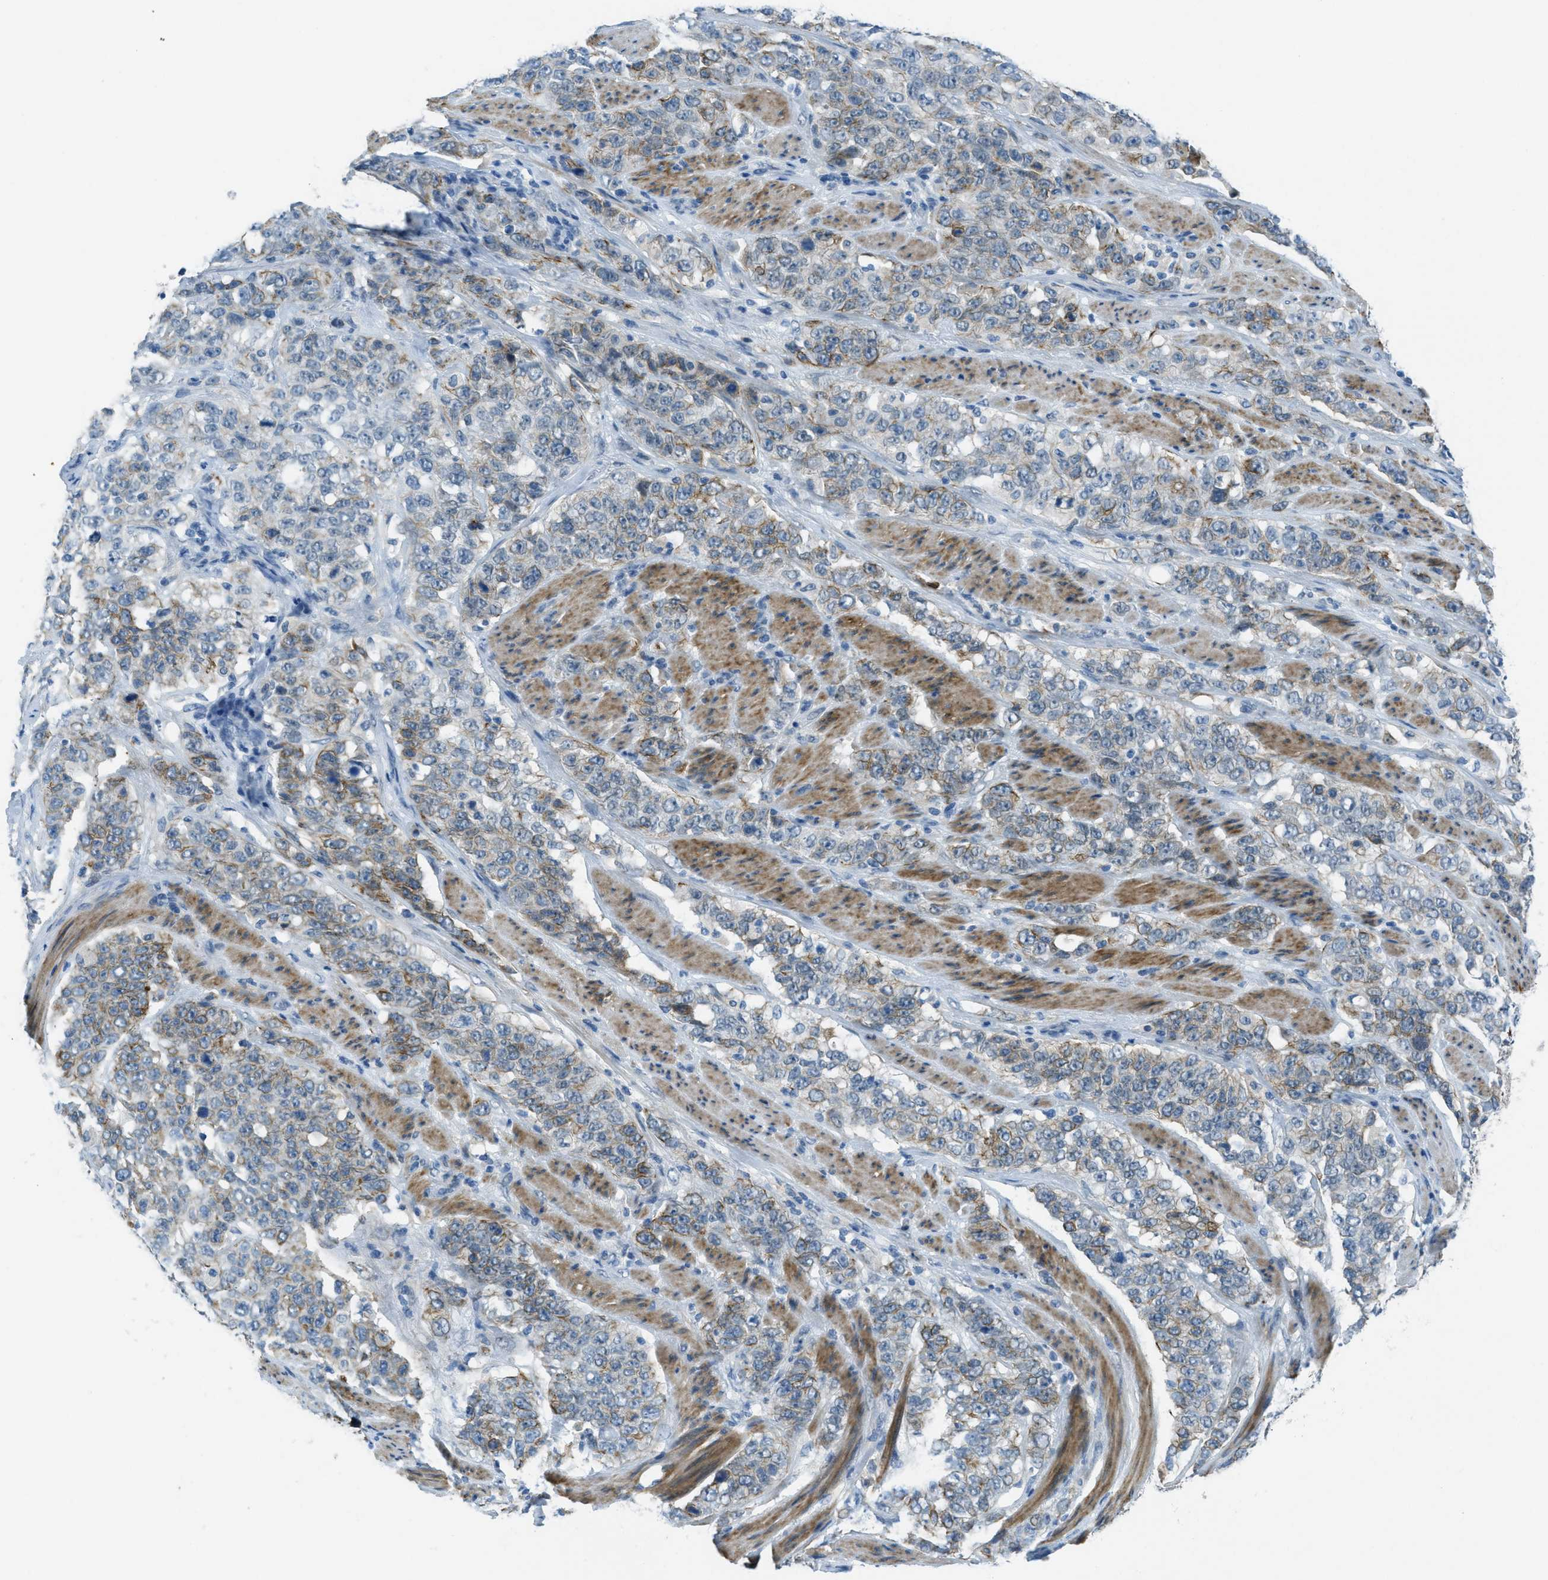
{"staining": {"intensity": "weak", "quantity": "<25%", "location": "cytoplasmic/membranous"}, "tissue": "stomach cancer", "cell_type": "Tumor cells", "image_type": "cancer", "snomed": [{"axis": "morphology", "description": "Adenocarcinoma, NOS"}, {"axis": "topography", "description": "Stomach"}], "caption": "Protein analysis of stomach adenocarcinoma demonstrates no significant positivity in tumor cells. Brightfield microscopy of IHC stained with DAB (3,3'-diaminobenzidine) (brown) and hematoxylin (blue), captured at high magnification.", "gene": "KLHL8", "patient": {"sex": "male", "age": 48}}